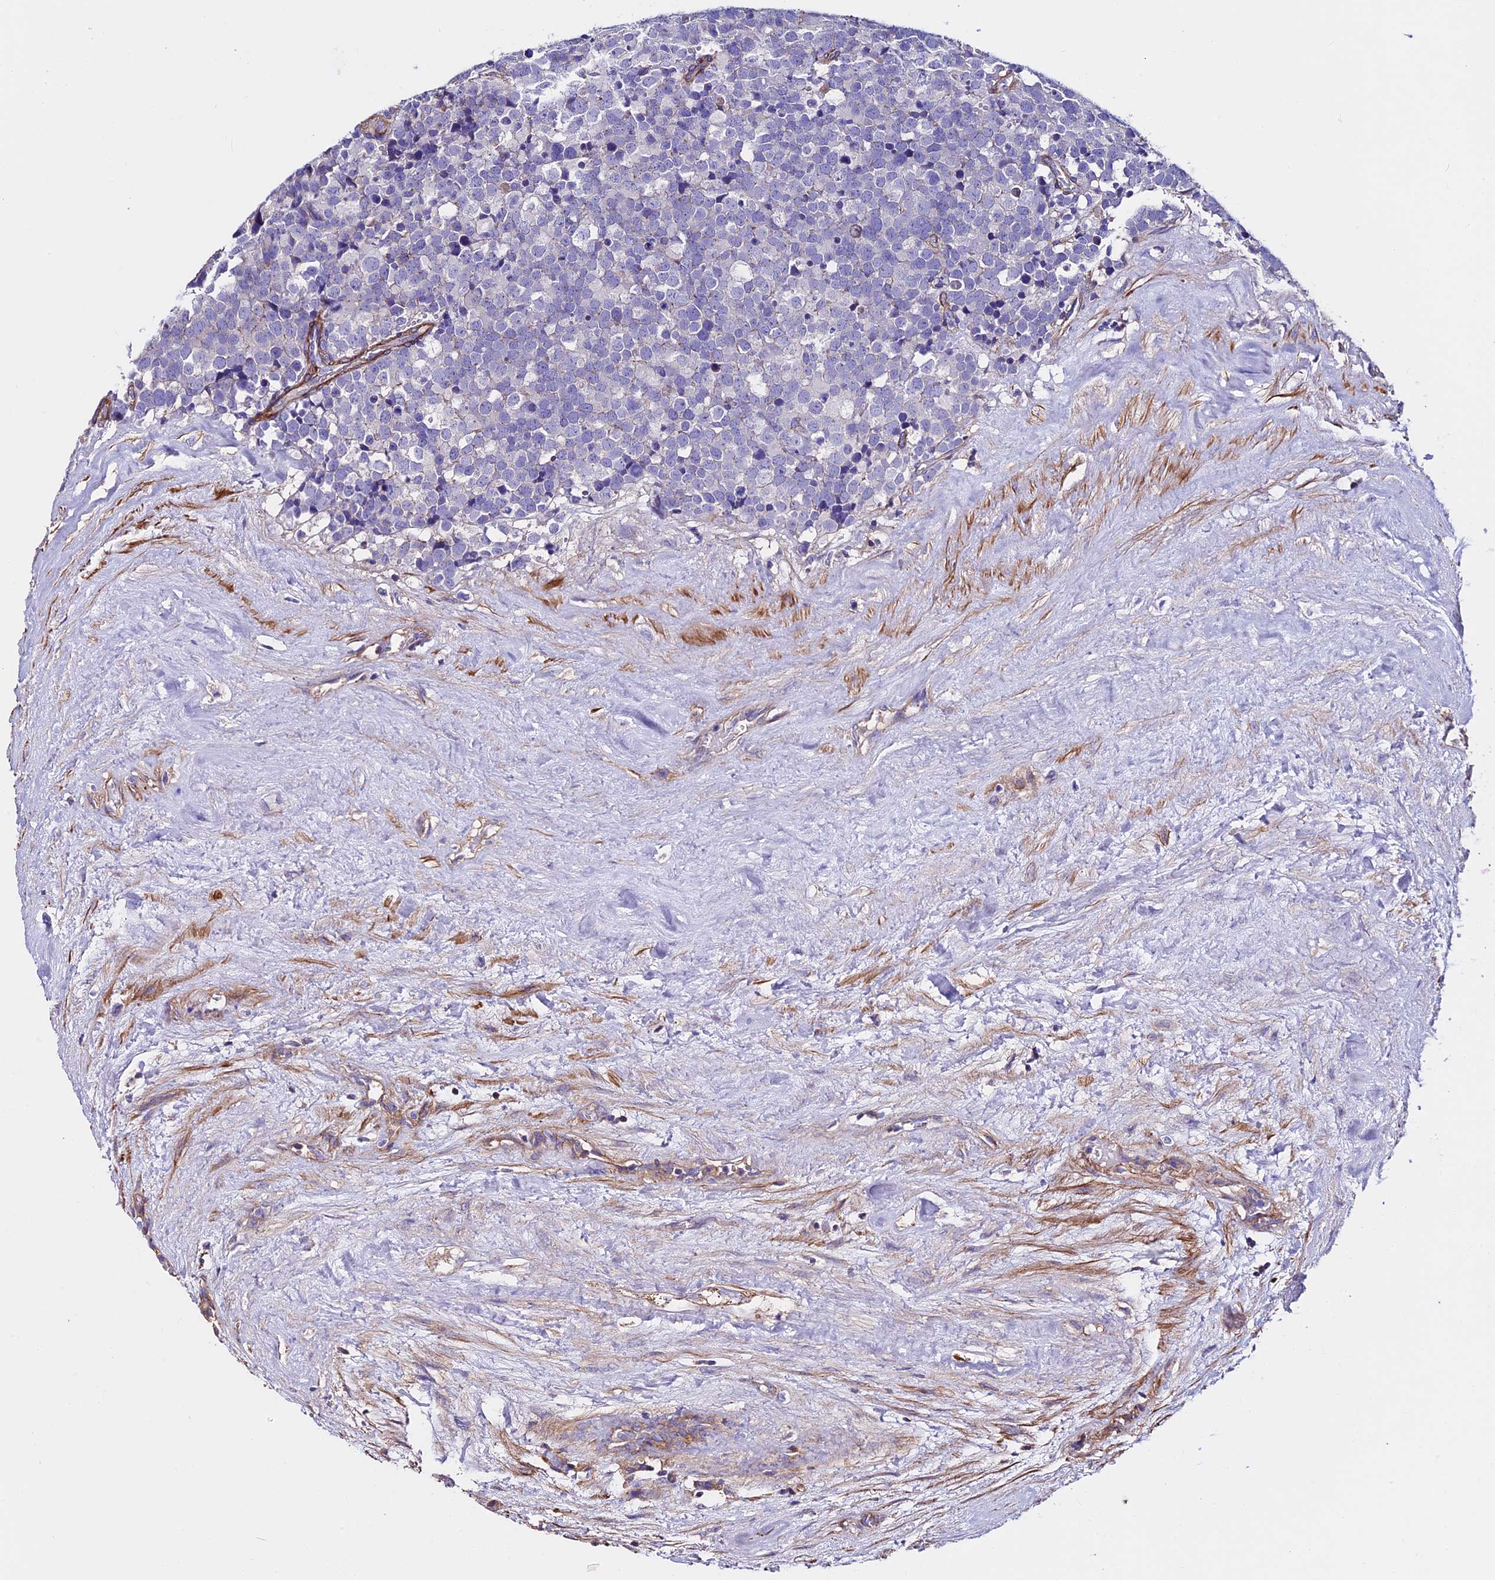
{"staining": {"intensity": "negative", "quantity": "none", "location": "none"}, "tissue": "testis cancer", "cell_type": "Tumor cells", "image_type": "cancer", "snomed": [{"axis": "morphology", "description": "Seminoma, NOS"}, {"axis": "topography", "description": "Testis"}], "caption": "The immunohistochemistry image has no significant staining in tumor cells of testis cancer tissue. The staining was performed using DAB to visualize the protein expression in brown, while the nuclei were stained in blue with hematoxylin (Magnification: 20x).", "gene": "EVA1B", "patient": {"sex": "male", "age": 71}}